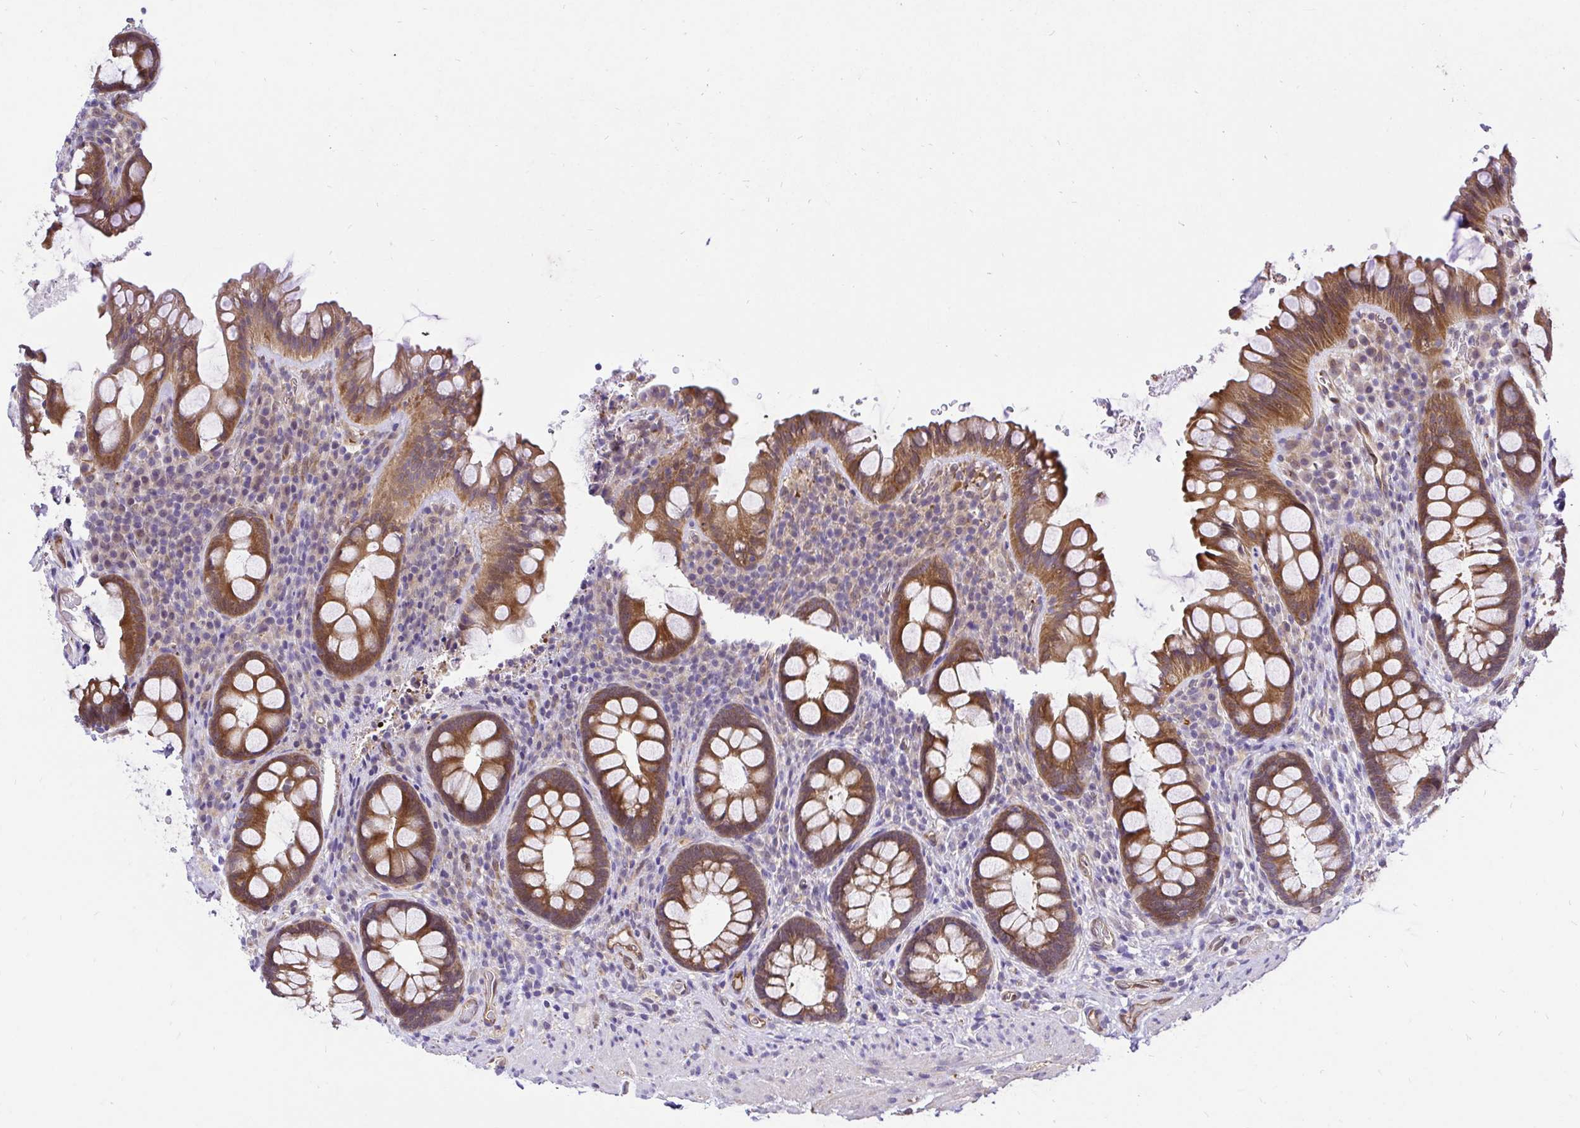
{"staining": {"intensity": "moderate", "quantity": ">75%", "location": "cytoplasmic/membranous"}, "tissue": "rectum", "cell_type": "Glandular cells", "image_type": "normal", "snomed": [{"axis": "morphology", "description": "Normal tissue, NOS"}, {"axis": "topography", "description": "Rectum"}, {"axis": "topography", "description": "Peripheral nerve tissue"}], "caption": "DAB (3,3'-diaminobenzidine) immunohistochemical staining of benign rectum reveals moderate cytoplasmic/membranous protein staining in approximately >75% of glandular cells.", "gene": "CCDC122", "patient": {"sex": "female", "age": 69}}